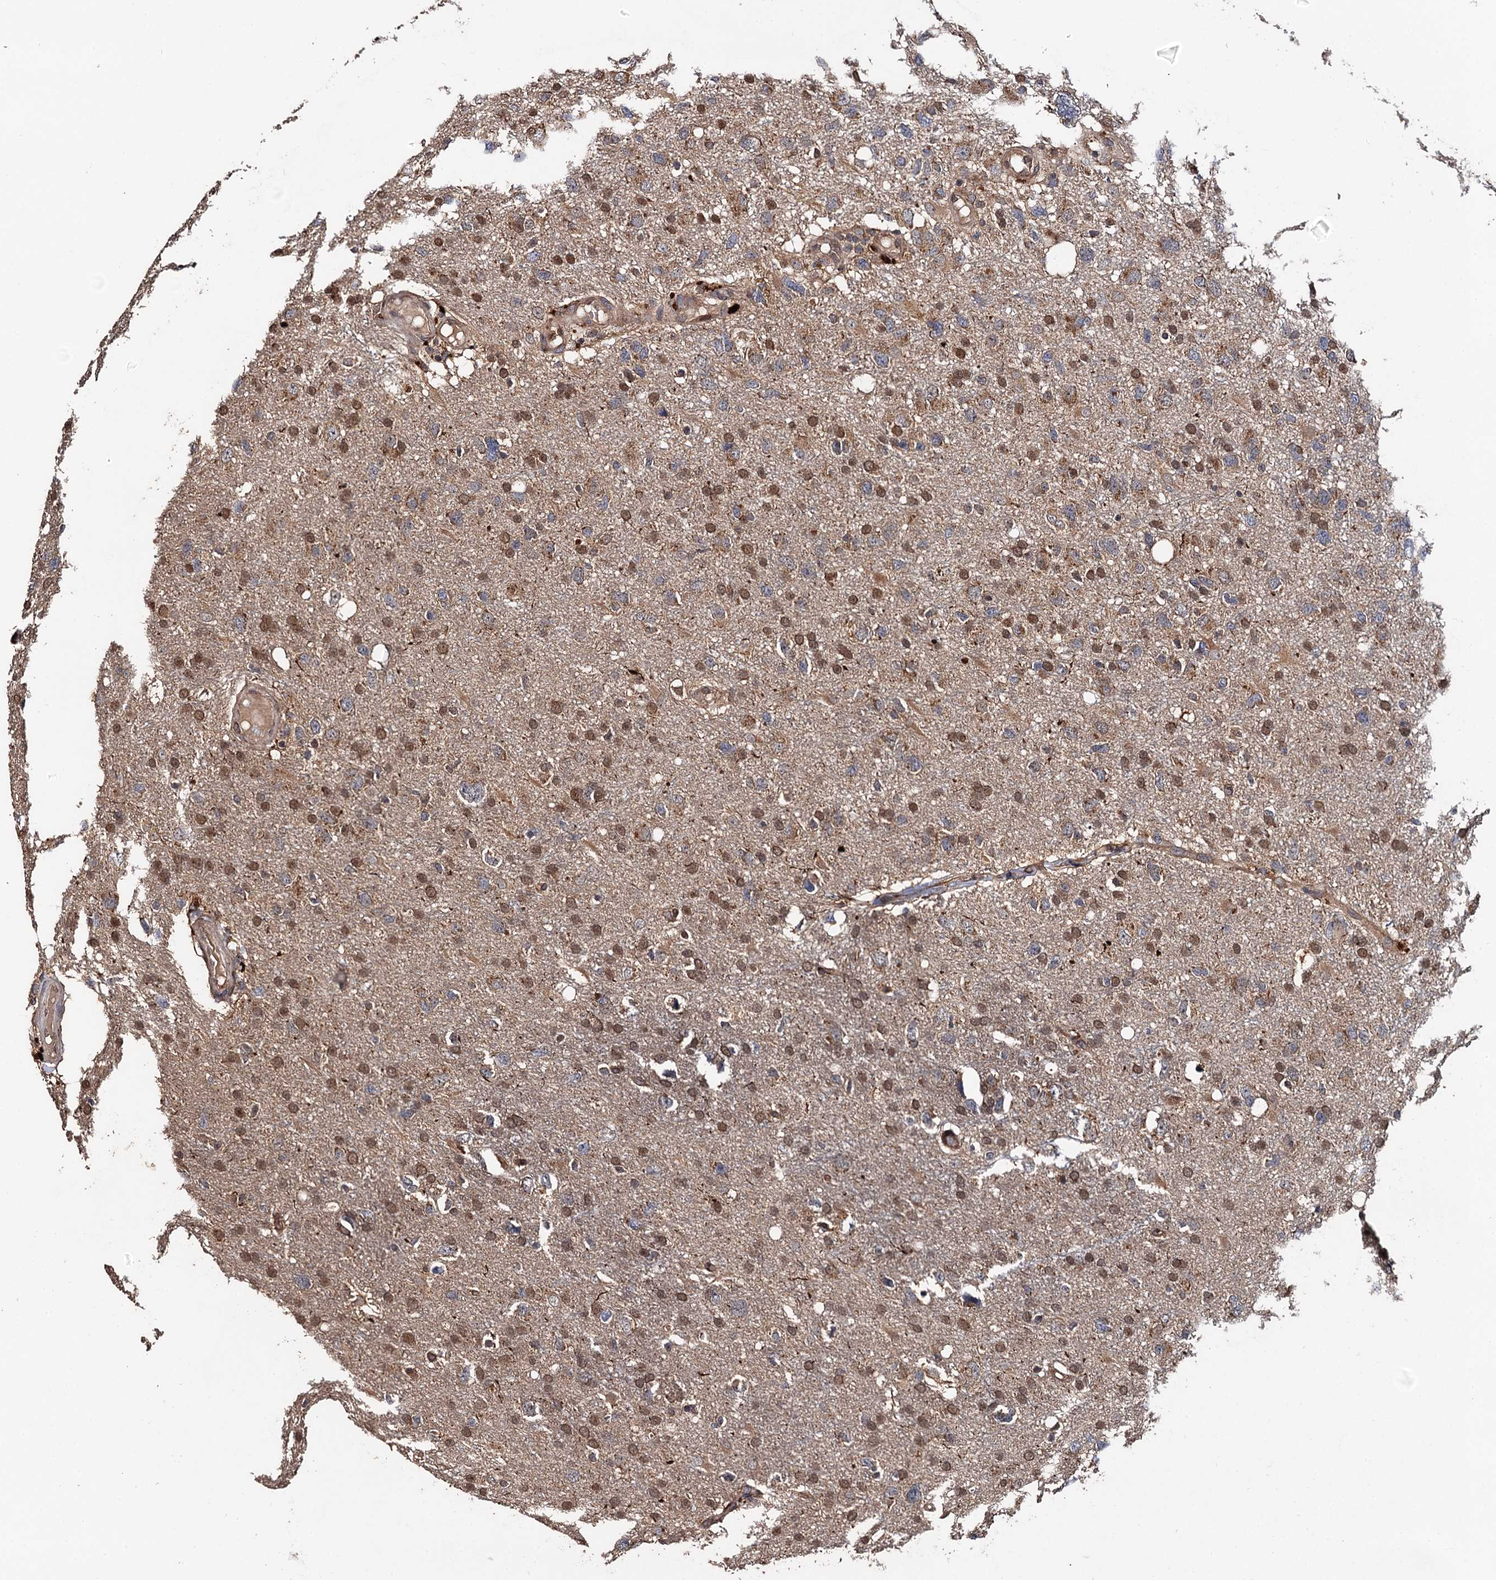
{"staining": {"intensity": "moderate", "quantity": "25%-75%", "location": "nuclear"}, "tissue": "glioma", "cell_type": "Tumor cells", "image_type": "cancer", "snomed": [{"axis": "morphology", "description": "Glioma, malignant, High grade"}, {"axis": "topography", "description": "Brain"}], "caption": "Protein expression analysis of human glioma reveals moderate nuclear expression in approximately 25%-75% of tumor cells.", "gene": "MIER2", "patient": {"sex": "male", "age": 61}}